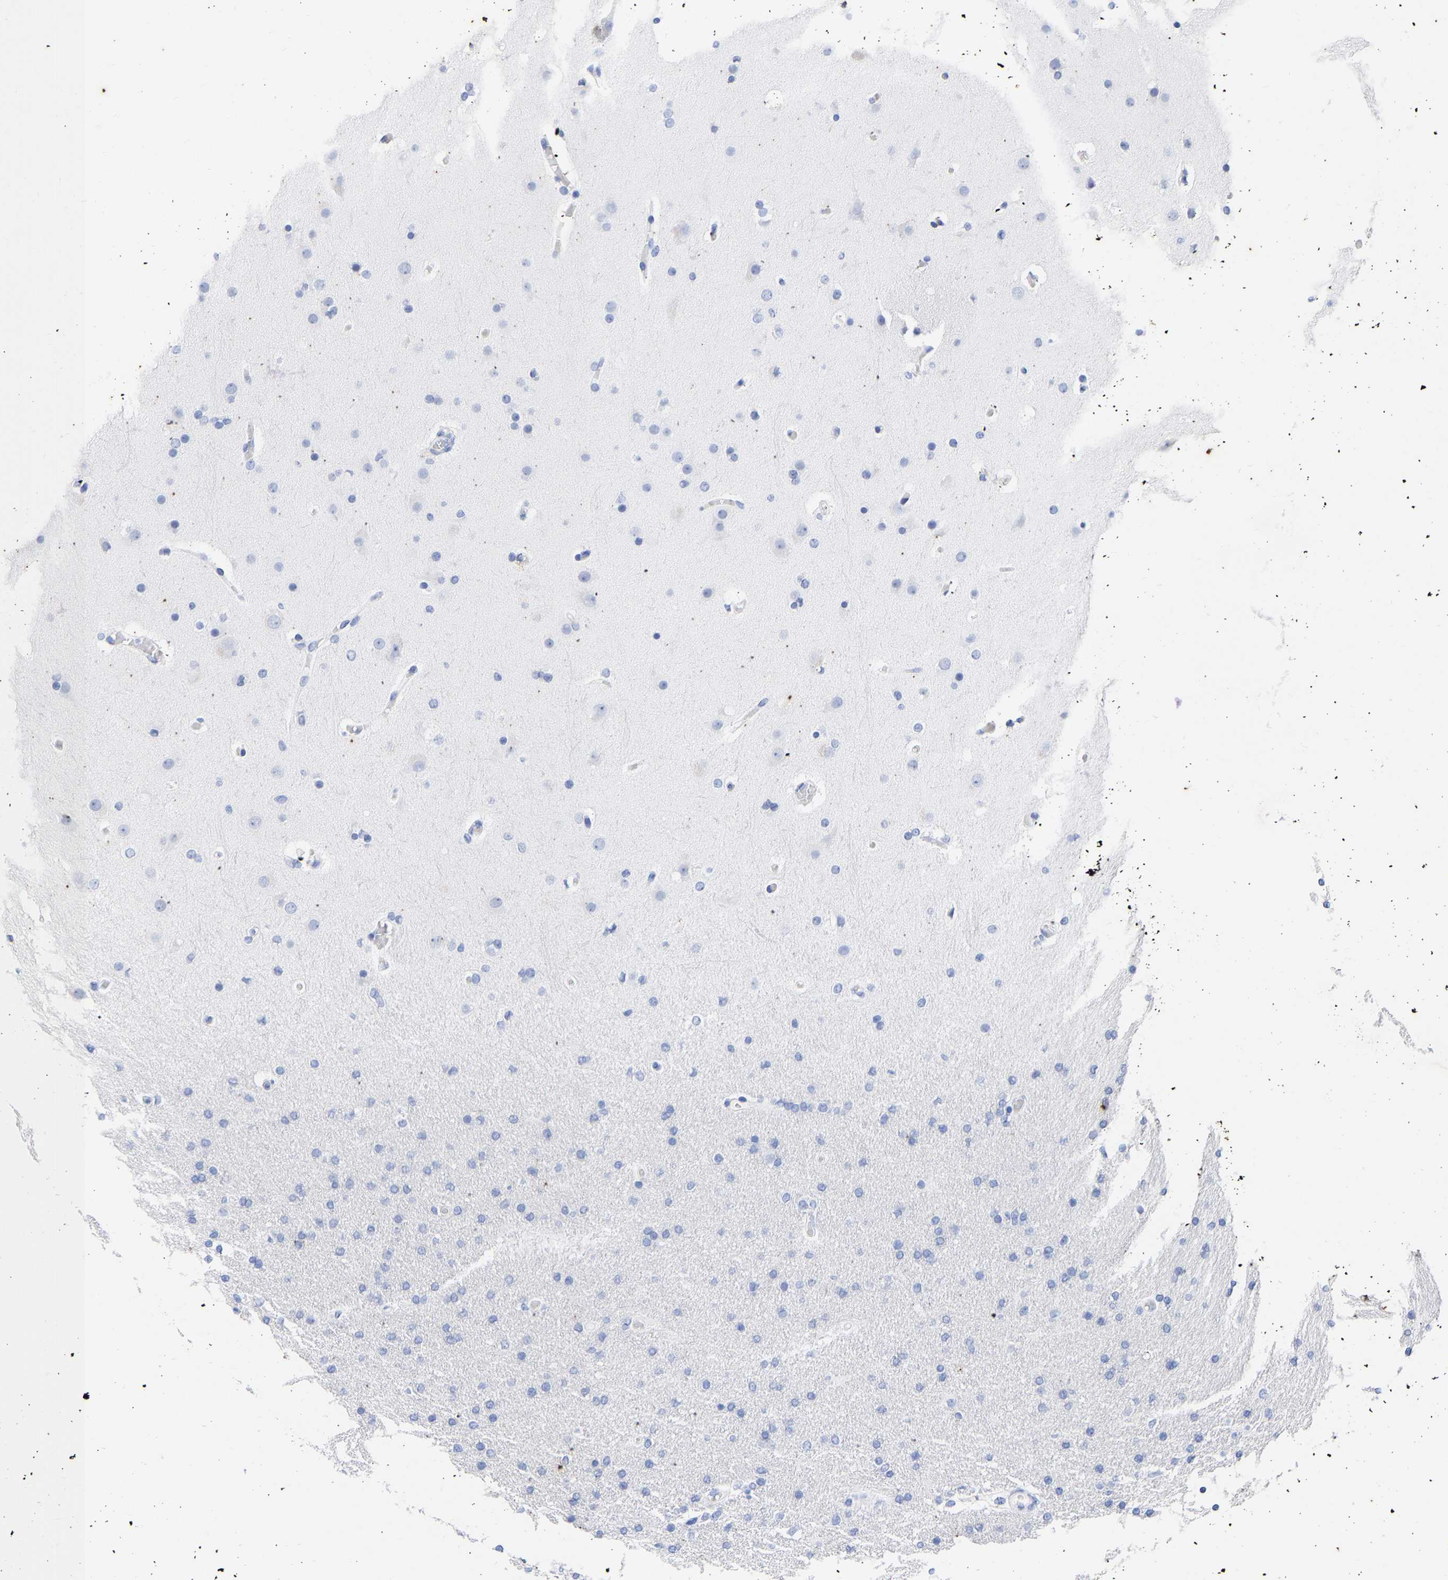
{"staining": {"intensity": "negative", "quantity": "none", "location": "none"}, "tissue": "glioma", "cell_type": "Tumor cells", "image_type": "cancer", "snomed": [{"axis": "morphology", "description": "Glioma, malignant, High grade"}, {"axis": "topography", "description": "Cerebral cortex"}], "caption": "Tumor cells show no significant staining in glioma.", "gene": "KRT1", "patient": {"sex": "female", "age": 36}}